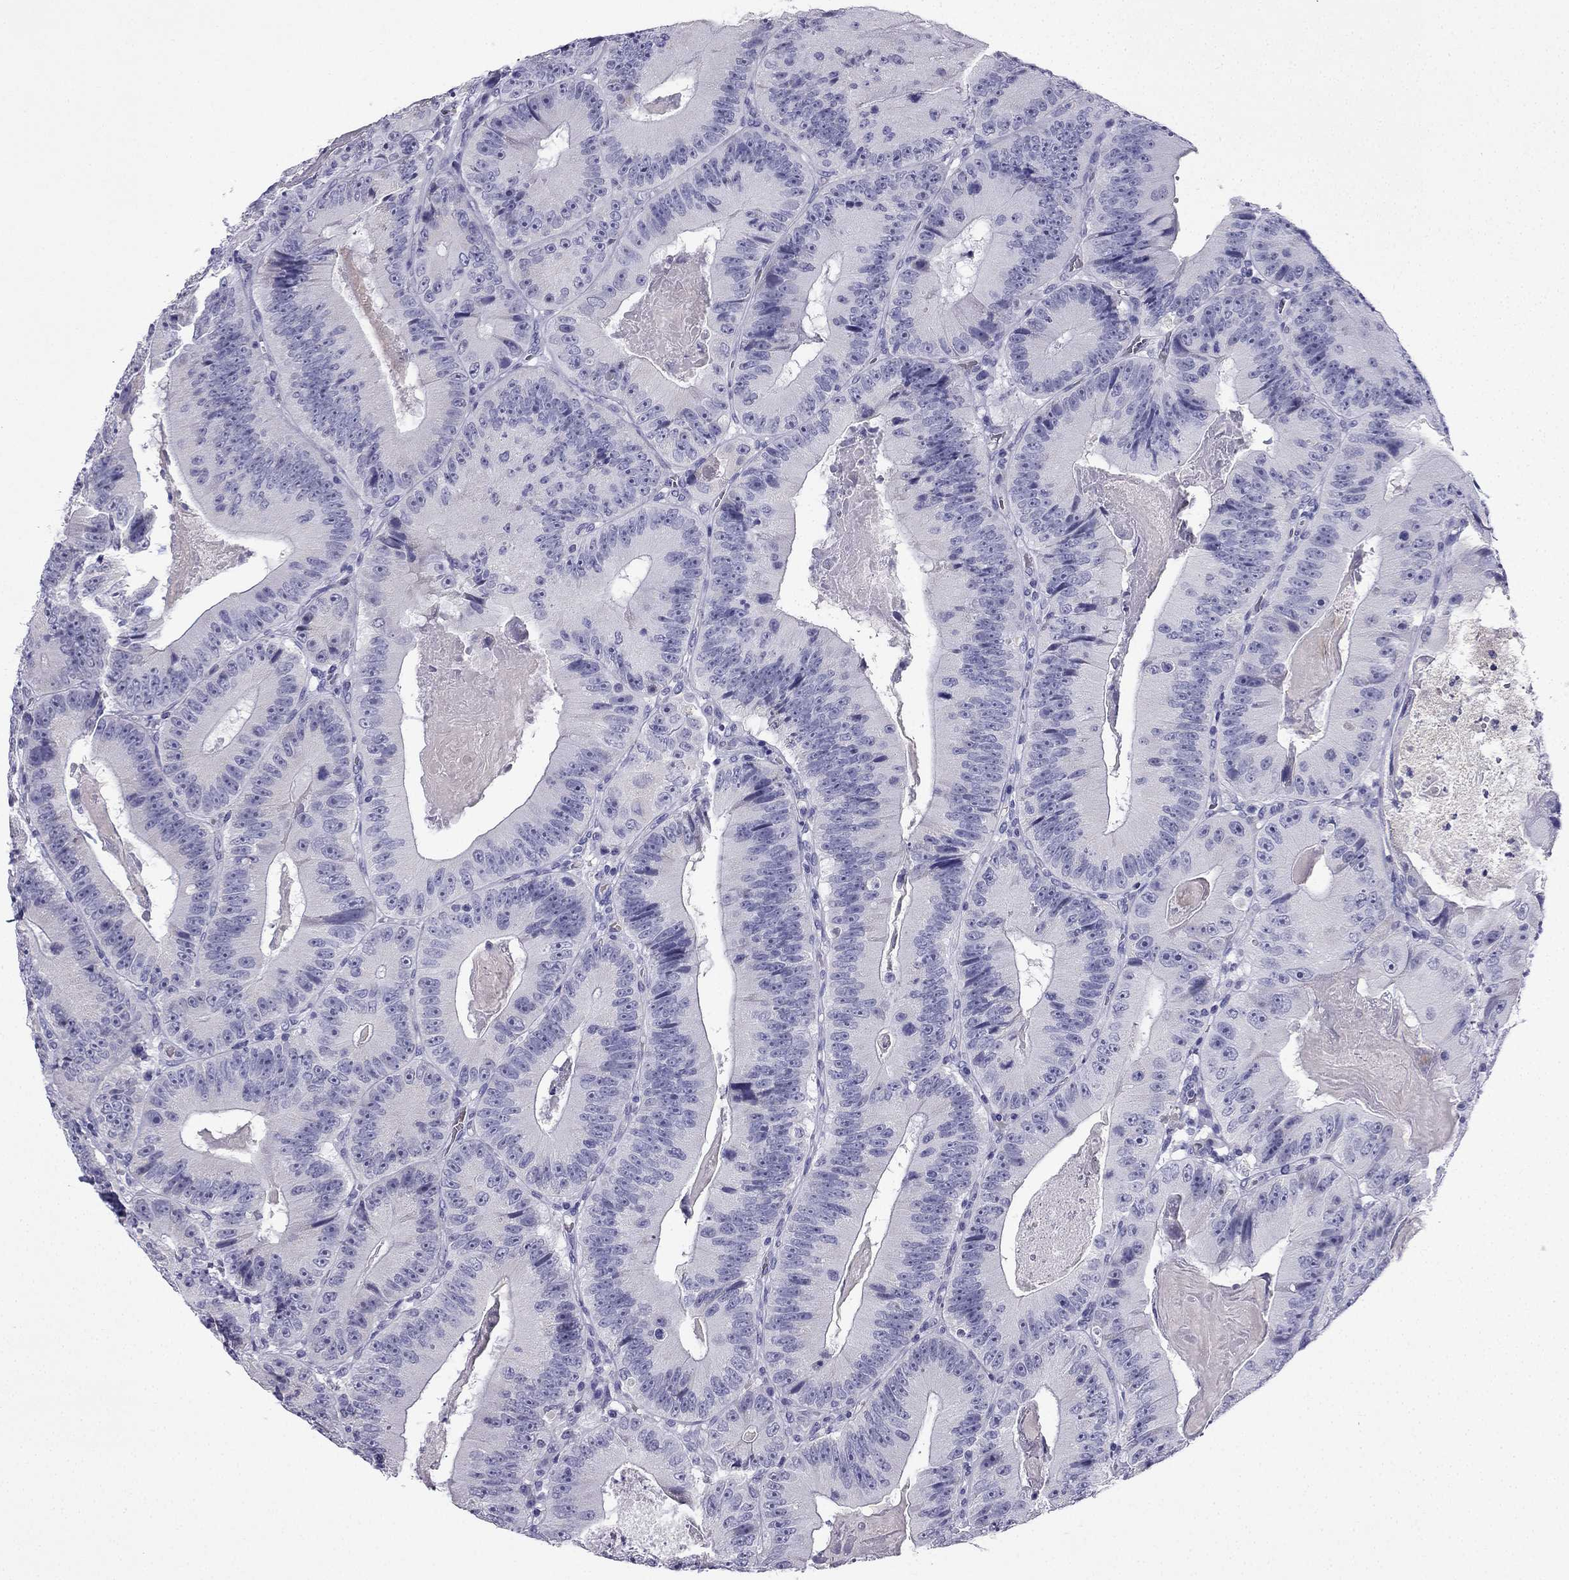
{"staining": {"intensity": "negative", "quantity": "none", "location": "none"}, "tissue": "colorectal cancer", "cell_type": "Tumor cells", "image_type": "cancer", "snomed": [{"axis": "morphology", "description": "Adenocarcinoma, NOS"}, {"axis": "topography", "description": "Colon"}], "caption": "The histopathology image demonstrates no staining of tumor cells in adenocarcinoma (colorectal).", "gene": "NPTX1", "patient": {"sex": "female", "age": 86}}